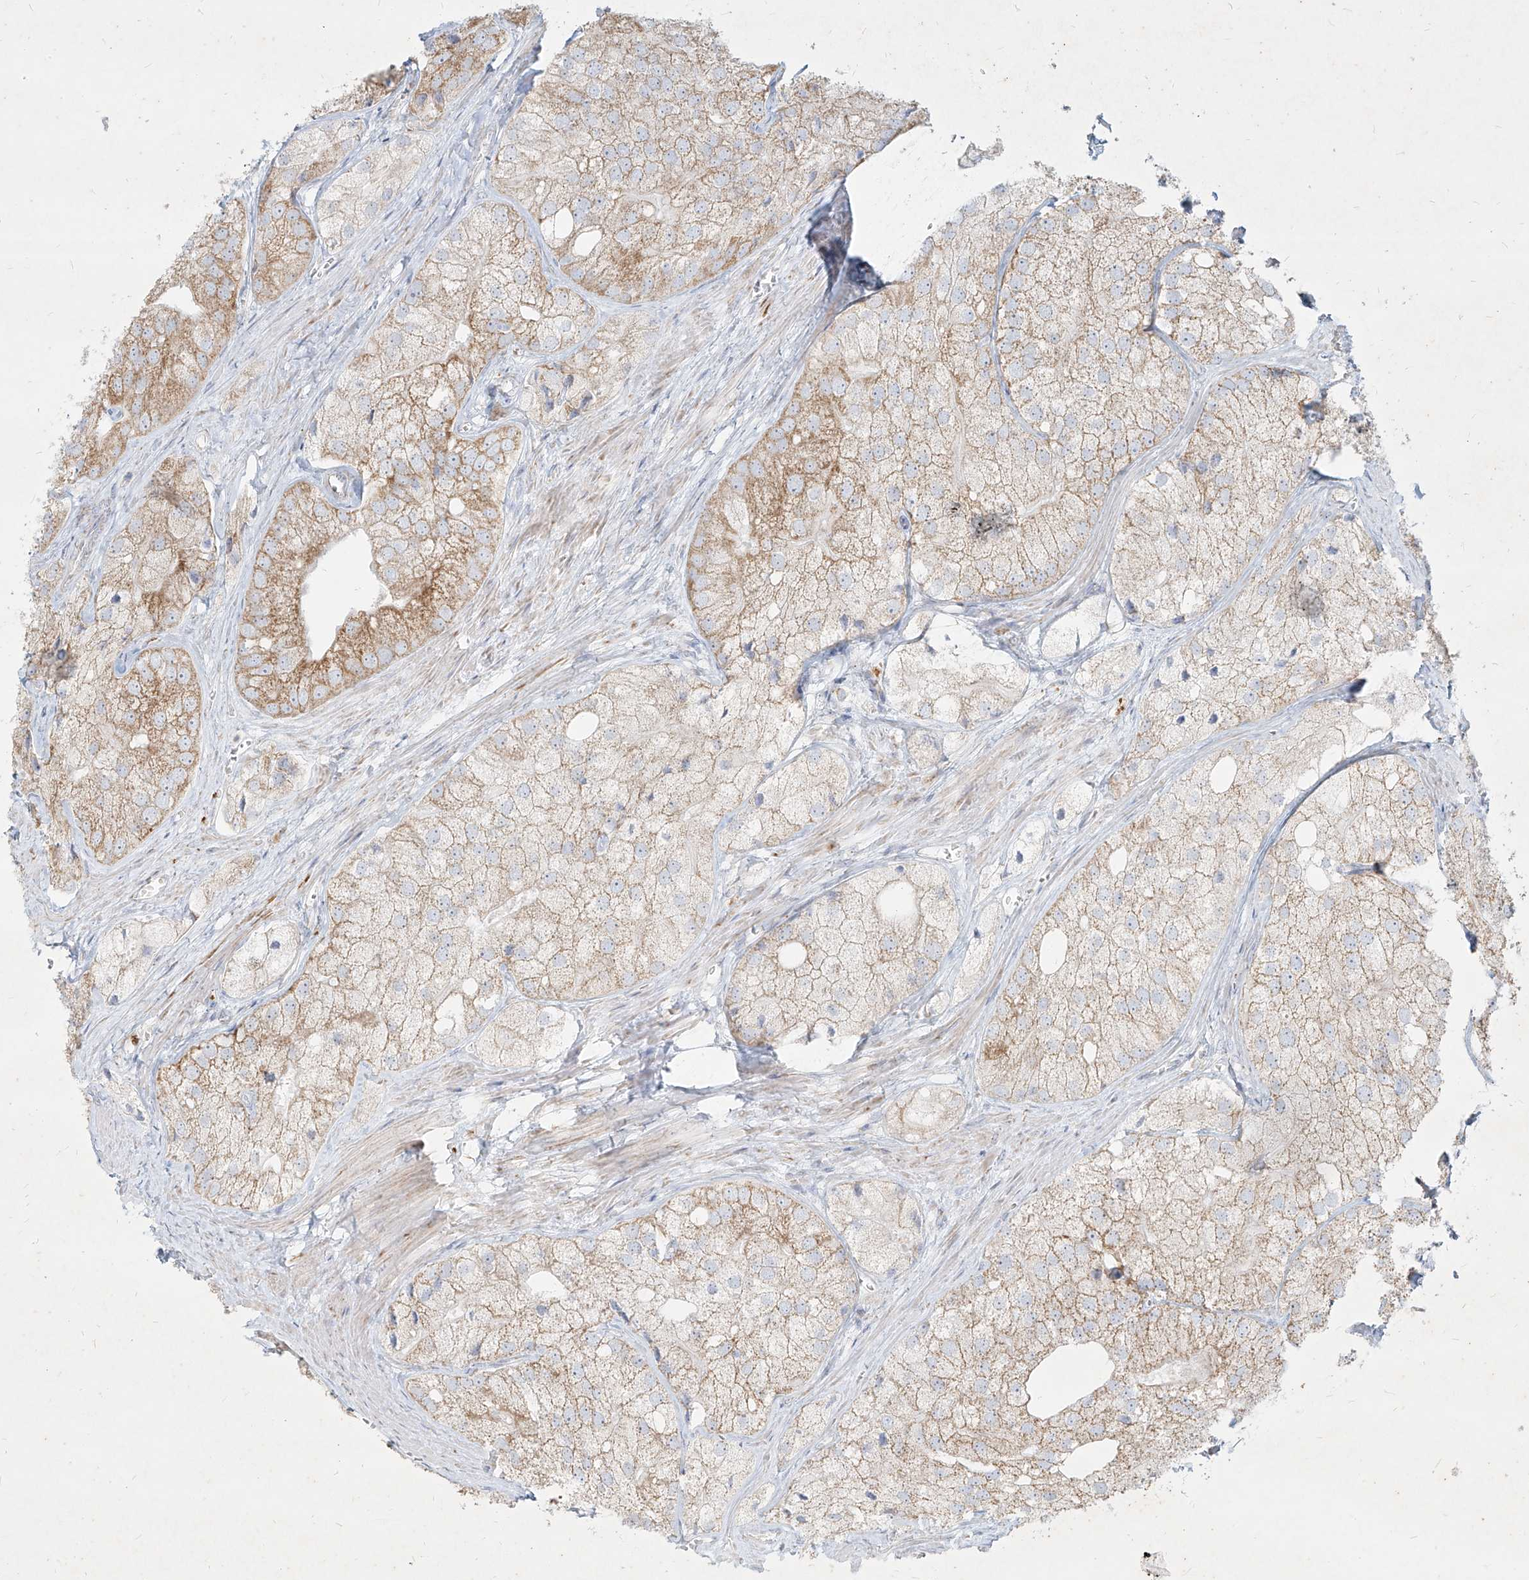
{"staining": {"intensity": "moderate", "quantity": "25%-75%", "location": "cytoplasmic/membranous"}, "tissue": "prostate cancer", "cell_type": "Tumor cells", "image_type": "cancer", "snomed": [{"axis": "morphology", "description": "Adenocarcinoma, Low grade"}, {"axis": "topography", "description": "Prostate"}], "caption": "Protein analysis of adenocarcinoma (low-grade) (prostate) tissue displays moderate cytoplasmic/membranous staining in approximately 25%-75% of tumor cells.", "gene": "MTX2", "patient": {"sex": "male", "age": 69}}